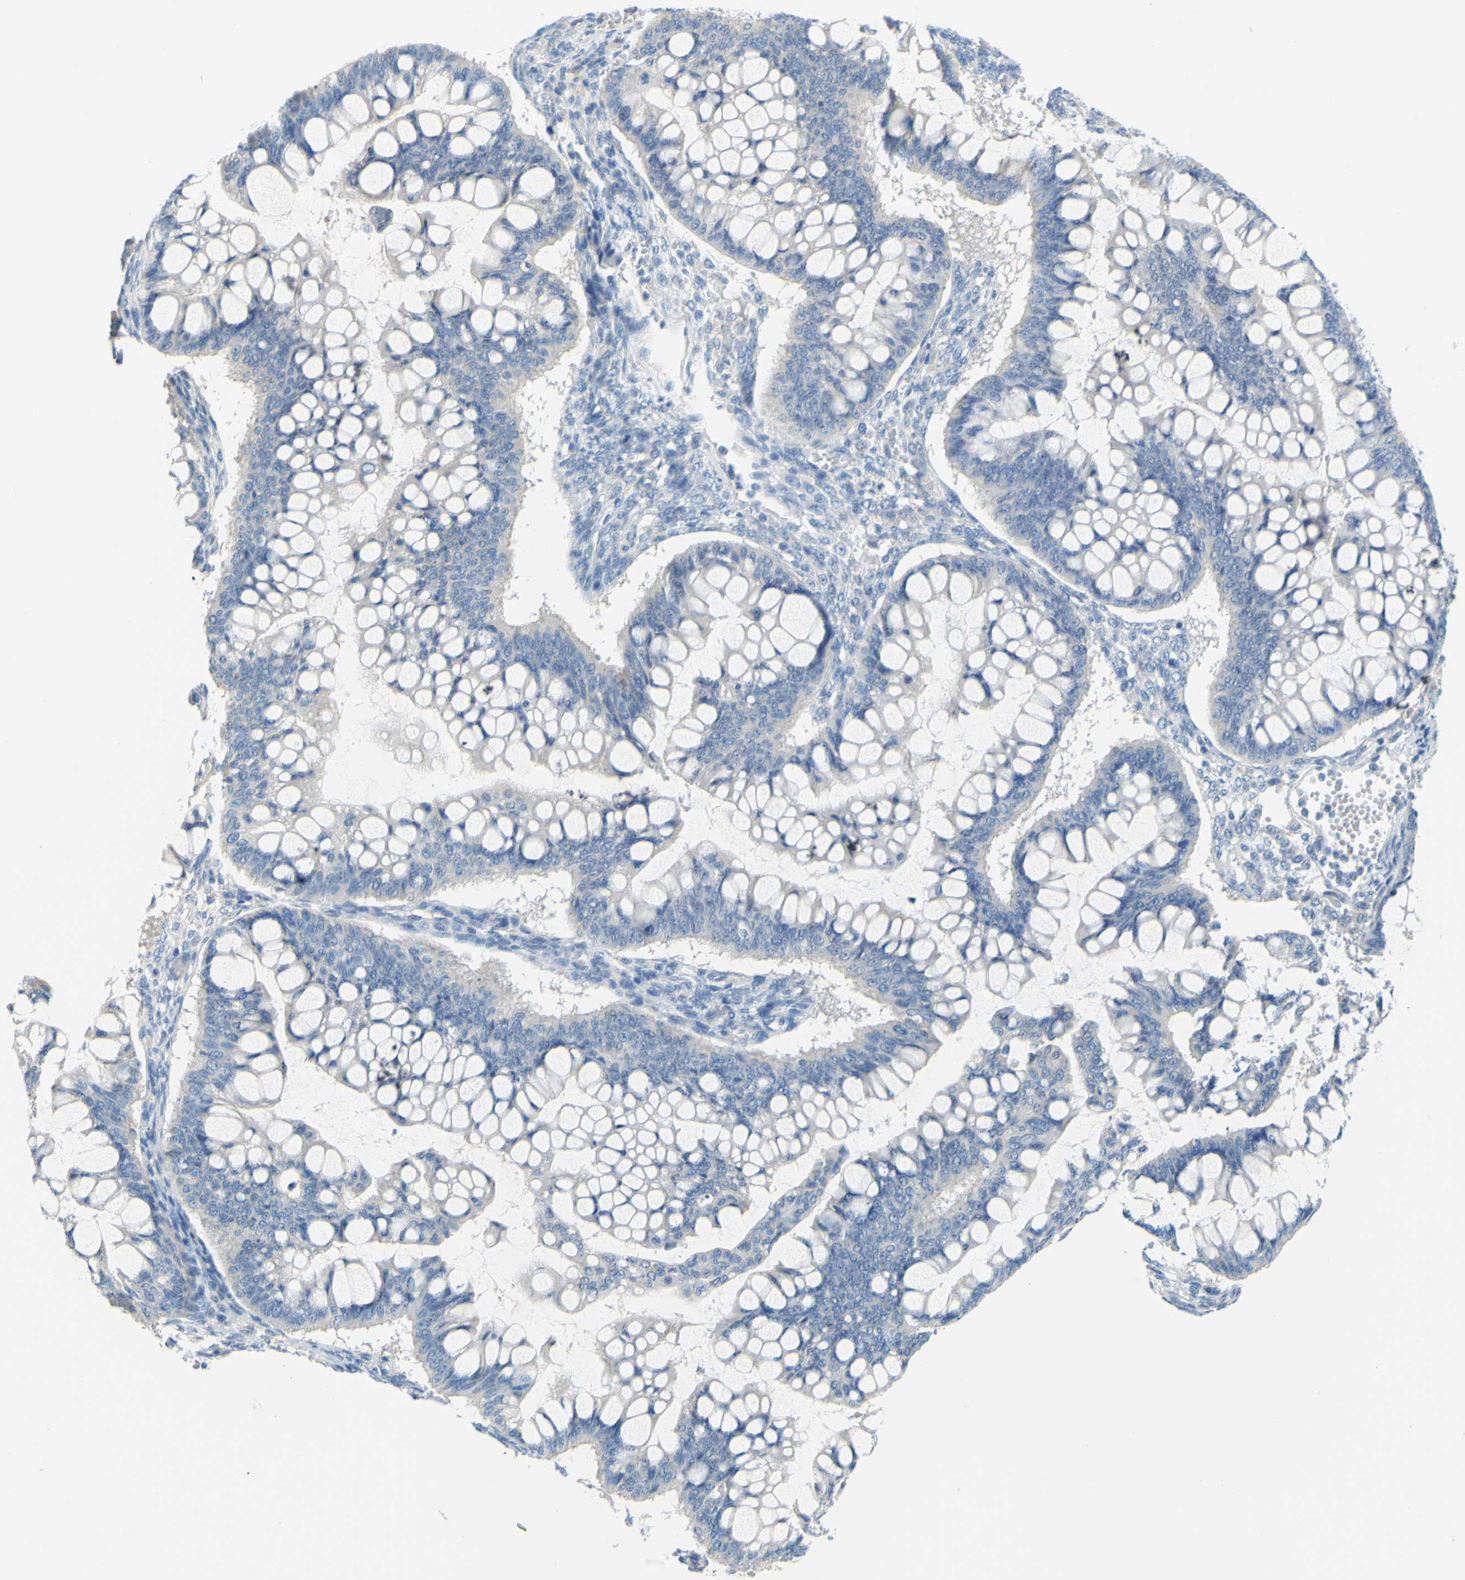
{"staining": {"intensity": "negative", "quantity": "none", "location": "none"}, "tissue": "ovarian cancer", "cell_type": "Tumor cells", "image_type": "cancer", "snomed": [{"axis": "morphology", "description": "Cystadenocarcinoma, mucinous, NOS"}, {"axis": "topography", "description": "Ovary"}], "caption": "Immunohistochemical staining of ovarian mucinous cystadenocarcinoma reveals no significant positivity in tumor cells.", "gene": "SLC1A2", "patient": {"sex": "female", "age": 73}}